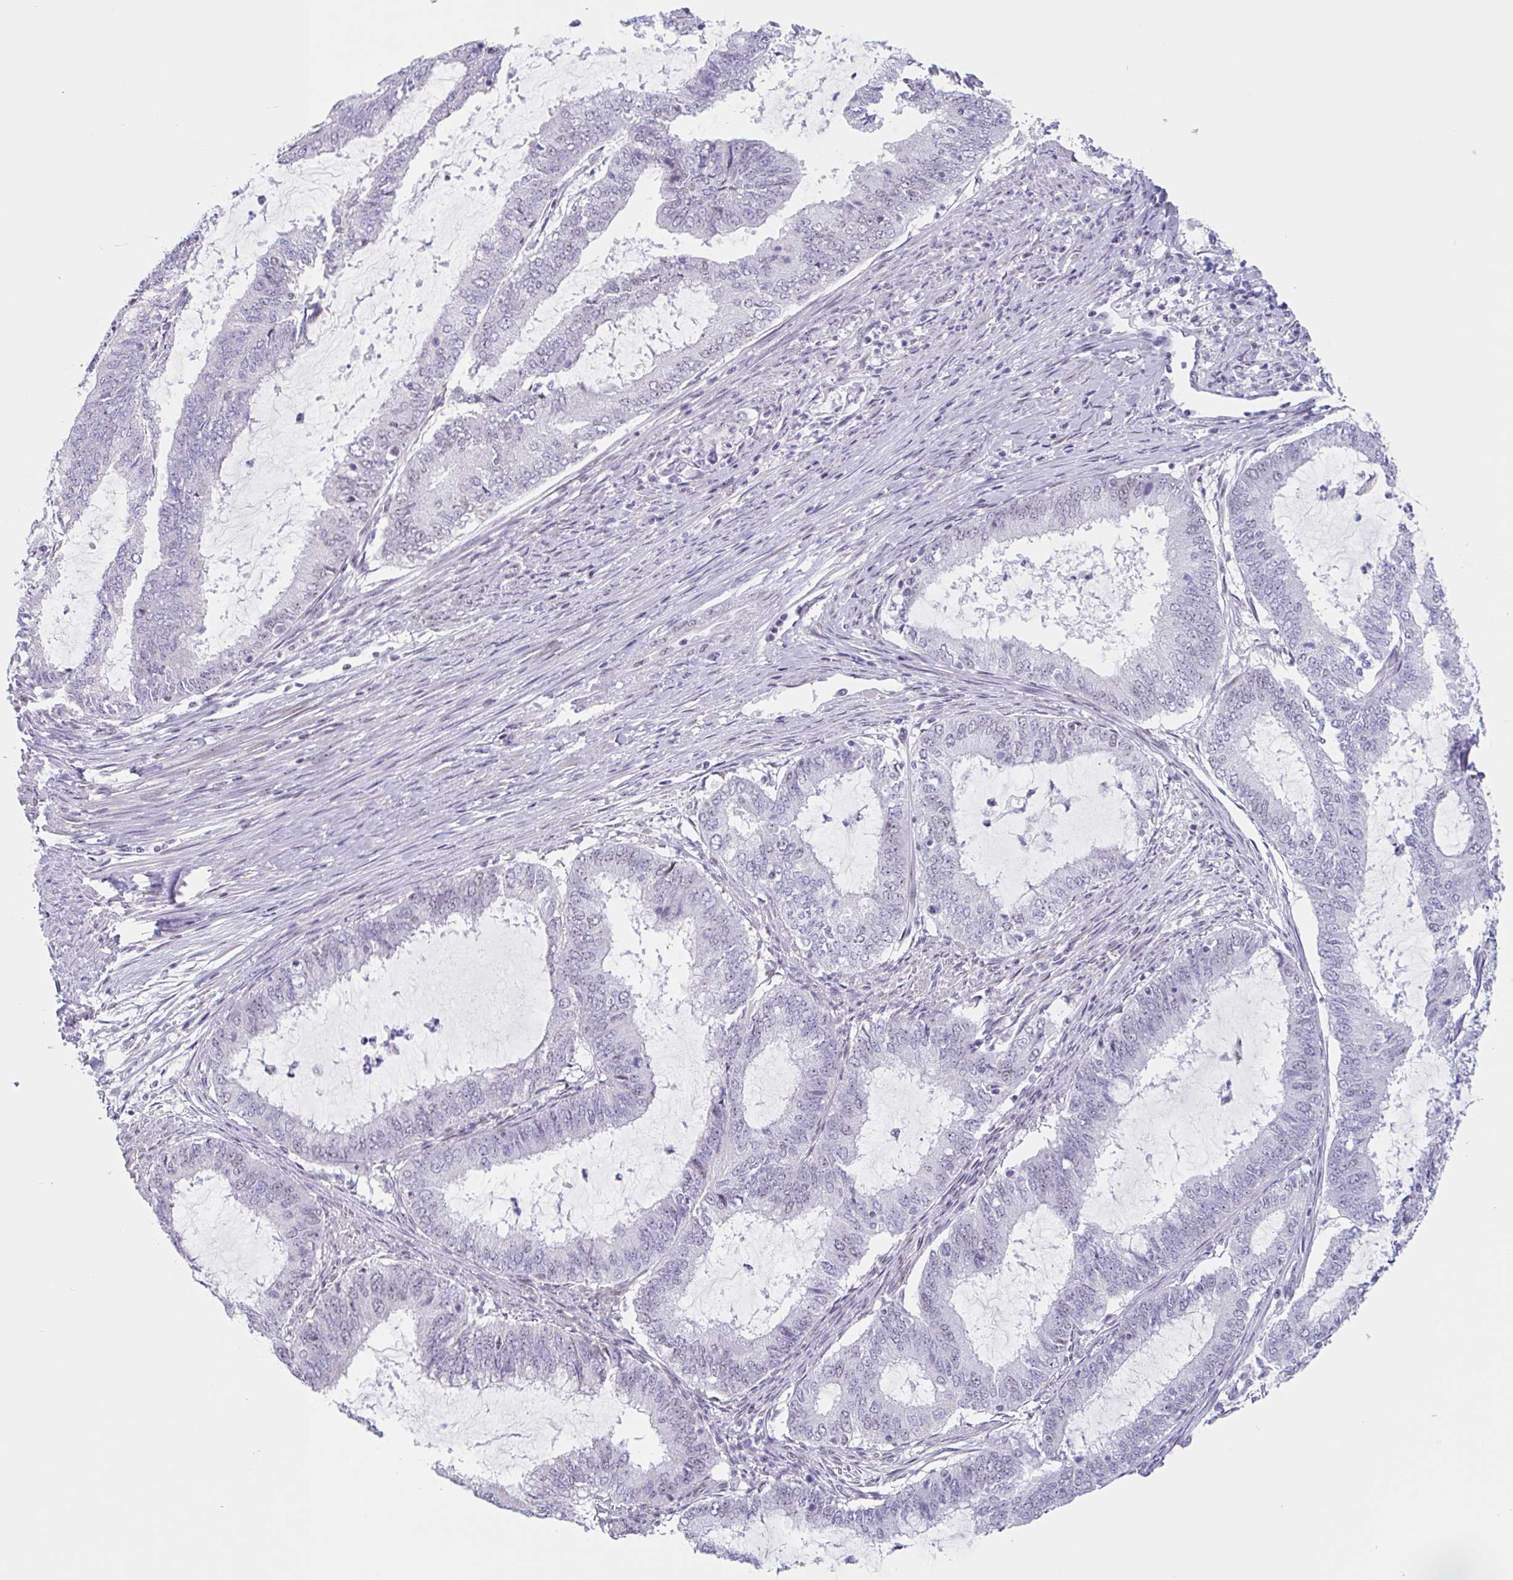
{"staining": {"intensity": "weak", "quantity": "25%-75%", "location": "nuclear"}, "tissue": "endometrial cancer", "cell_type": "Tumor cells", "image_type": "cancer", "snomed": [{"axis": "morphology", "description": "Adenocarcinoma, NOS"}, {"axis": "topography", "description": "Endometrium"}], "caption": "About 25%-75% of tumor cells in human endometrial cancer (adenocarcinoma) demonstrate weak nuclear protein expression as visualized by brown immunohistochemical staining.", "gene": "LENG9", "patient": {"sex": "female", "age": 51}}